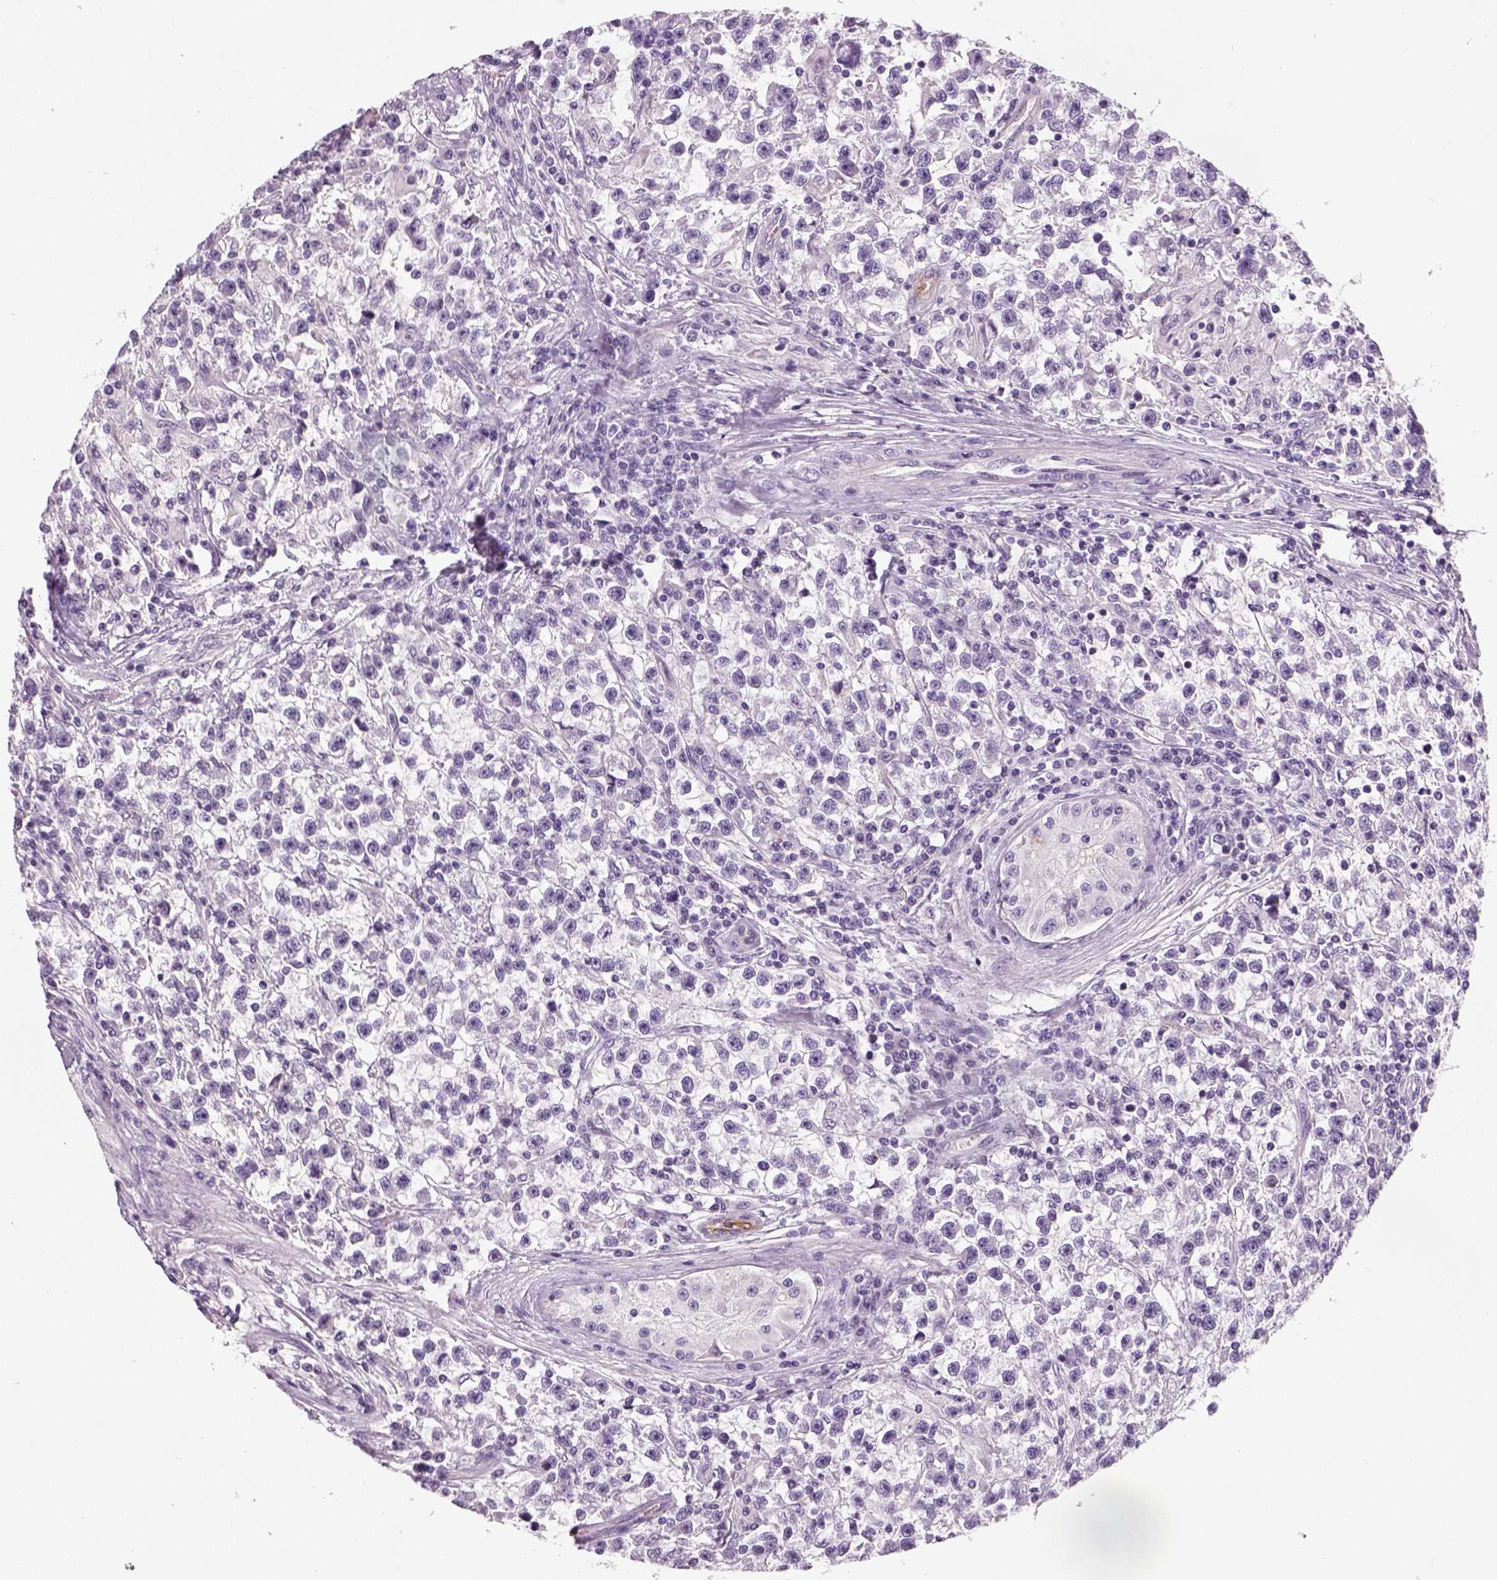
{"staining": {"intensity": "negative", "quantity": "none", "location": "none"}, "tissue": "testis cancer", "cell_type": "Tumor cells", "image_type": "cancer", "snomed": [{"axis": "morphology", "description": "Seminoma, NOS"}, {"axis": "topography", "description": "Testis"}], "caption": "The histopathology image reveals no significant positivity in tumor cells of testis cancer (seminoma). (DAB IHC with hematoxylin counter stain).", "gene": "TSPAN7", "patient": {"sex": "male", "age": 31}}